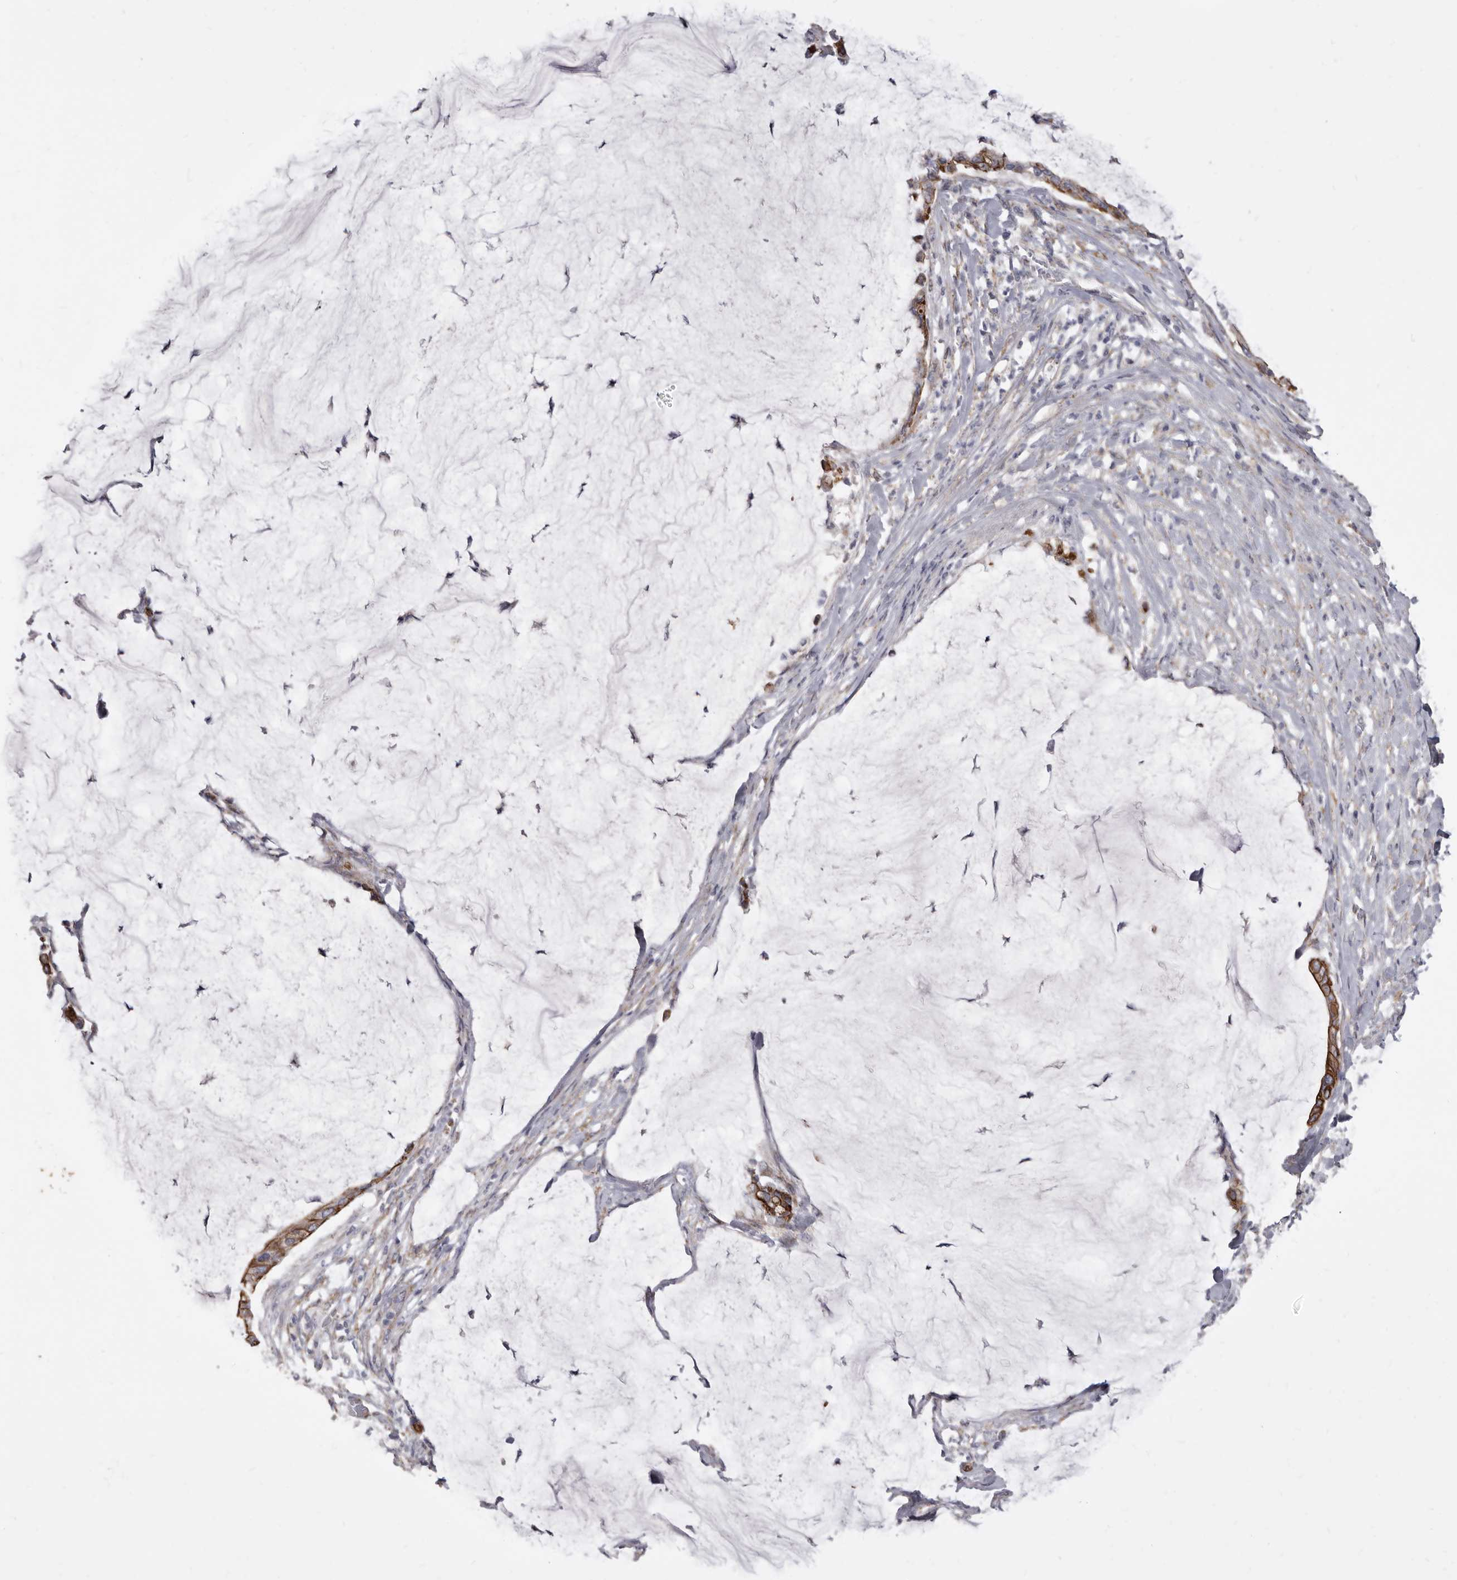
{"staining": {"intensity": "moderate", "quantity": "25%-75%", "location": "cytoplasmic/membranous"}, "tissue": "pancreatic cancer", "cell_type": "Tumor cells", "image_type": "cancer", "snomed": [{"axis": "morphology", "description": "Adenocarcinoma, NOS"}, {"axis": "topography", "description": "Pancreas"}], "caption": "Immunohistochemistry of human adenocarcinoma (pancreatic) shows medium levels of moderate cytoplasmic/membranous expression in approximately 25%-75% of tumor cells.", "gene": "P2RX6", "patient": {"sex": "male", "age": 41}}